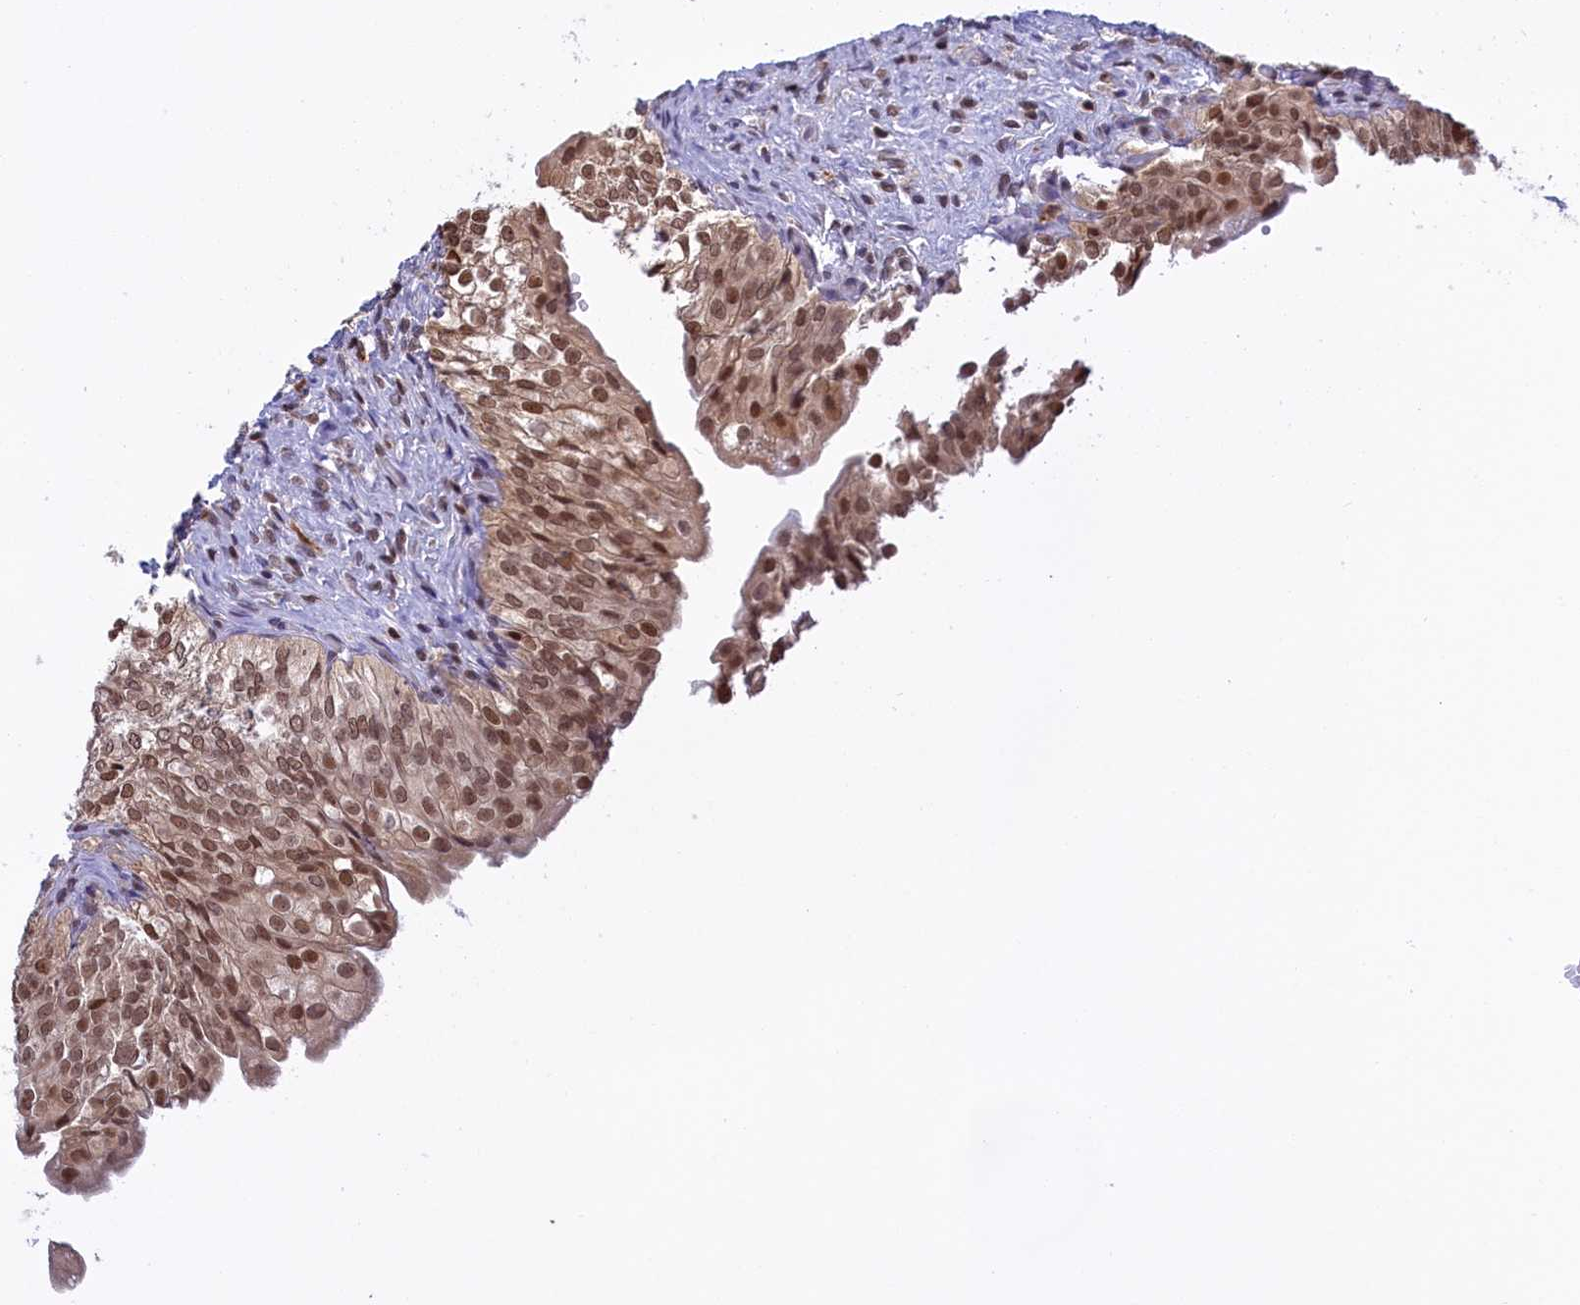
{"staining": {"intensity": "moderate", "quantity": ">75%", "location": "nuclear"}, "tissue": "urinary bladder", "cell_type": "Urothelial cells", "image_type": "normal", "snomed": [{"axis": "morphology", "description": "Normal tissue, NOS"}, {"axis": "topography", "description": "Urinary bladder"}], "caption": "Urothelial cells exhibit moderate nuclear positivity in approximately >75% of cells in unremarkable urinary bladder.", "gene": "IZUMO2", "patient": {"sex": "male", "age": 55}}